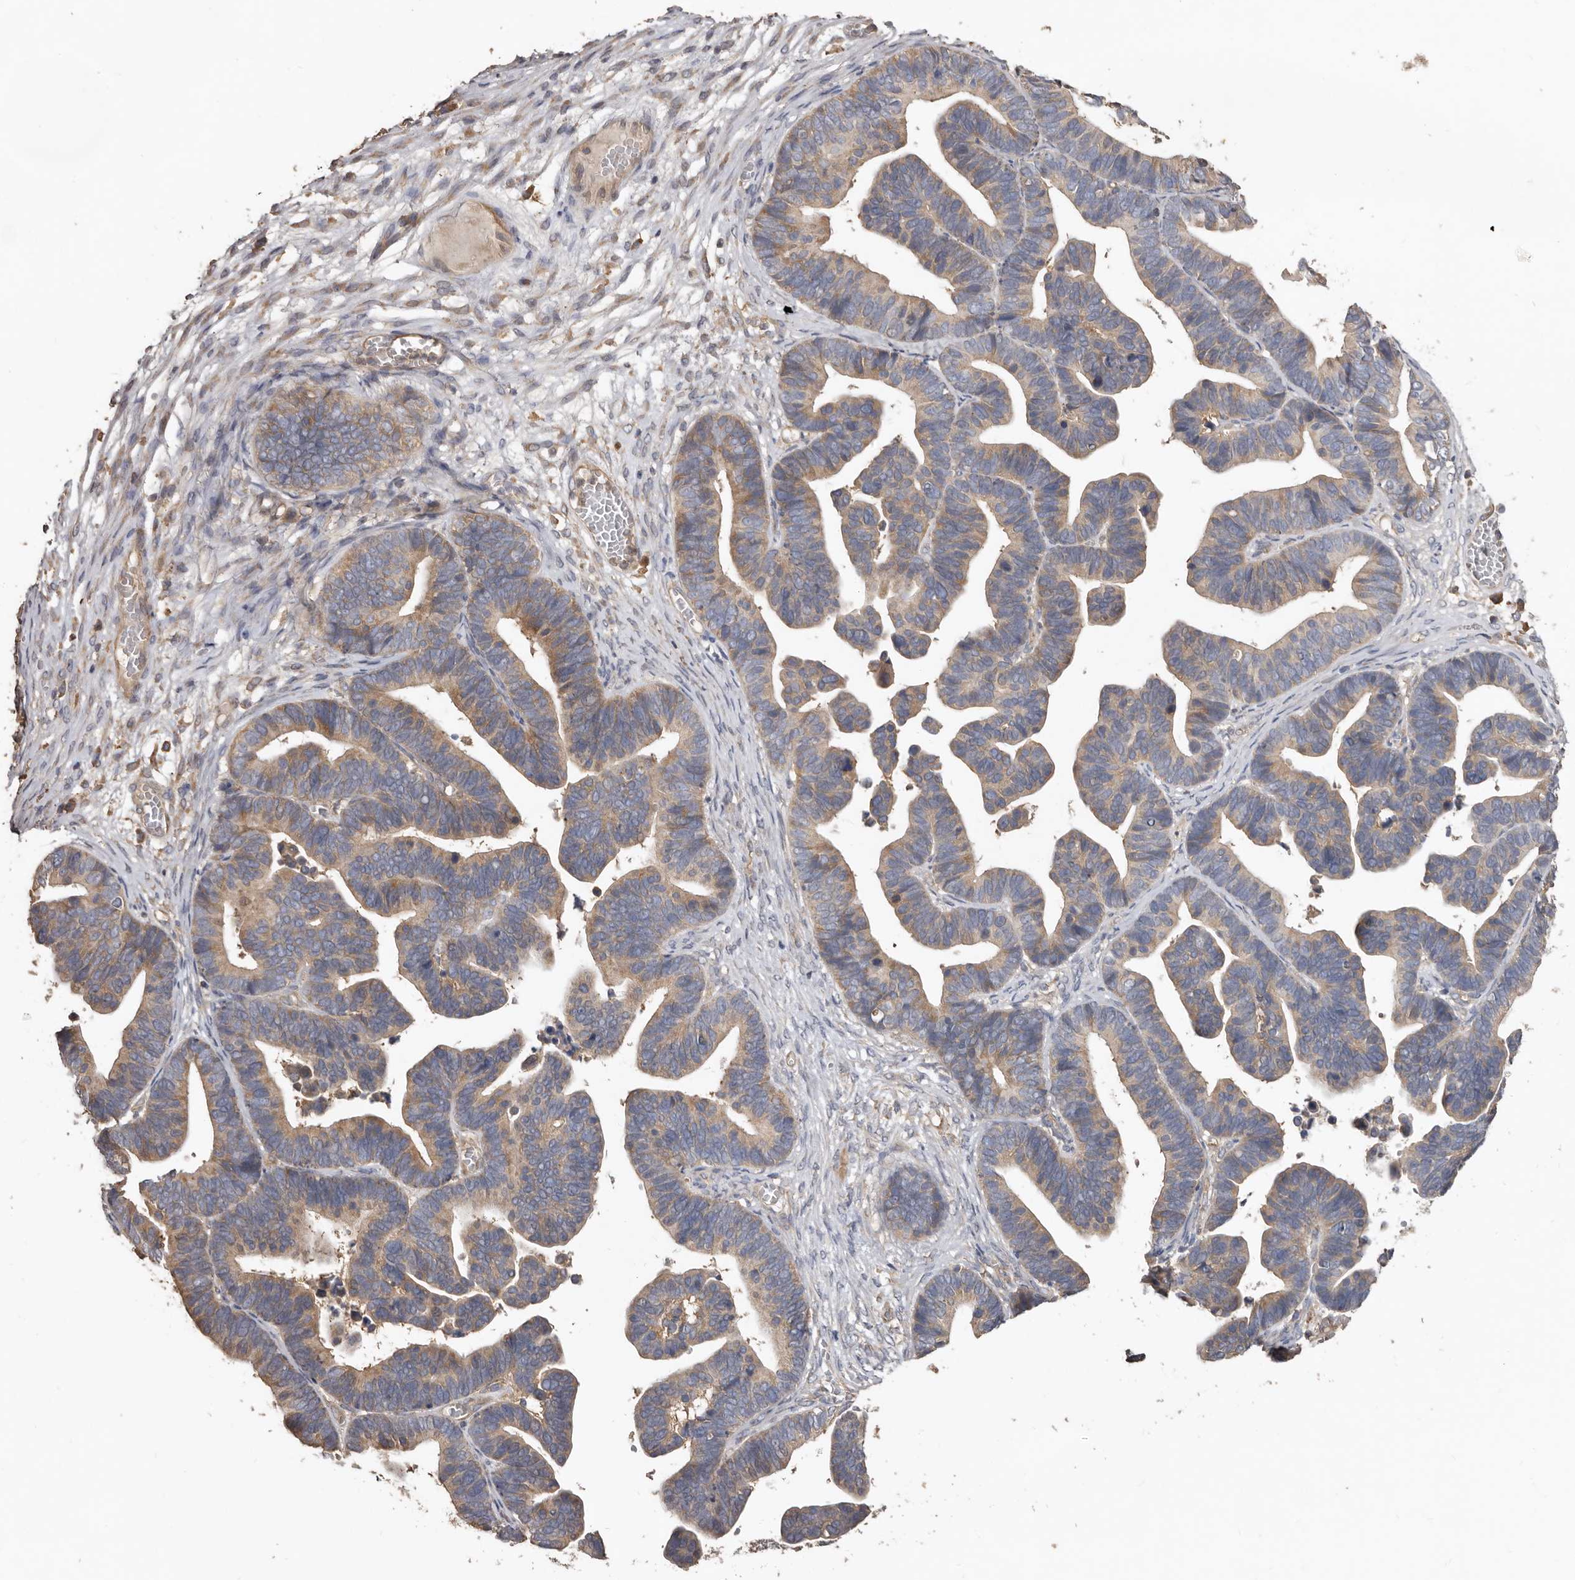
{"staining": {"intensity": "weak", "quantity": ">75%", "location": "cytoplasmic/membranous"}, "tissue": "ovarian cancer", "cell_type": "Tumor cells", "image_type": "cancer", "snomed": [{"axis": "morphology", "description": "Cystadenocarcinoma, serous, NOS"}, {"axis": "topography", "description": "Ovary"}], "caption": "Ovarian cancer stained with DAB IHC exhibits low levels of weak cytoplasmic/membranous staining in about >75% of tumor cells. (DAB IHC, brown staining for protein, blue staining for nuclei).", "gene": "FLCN", "patient": {"sex": "female", "age": 56}}